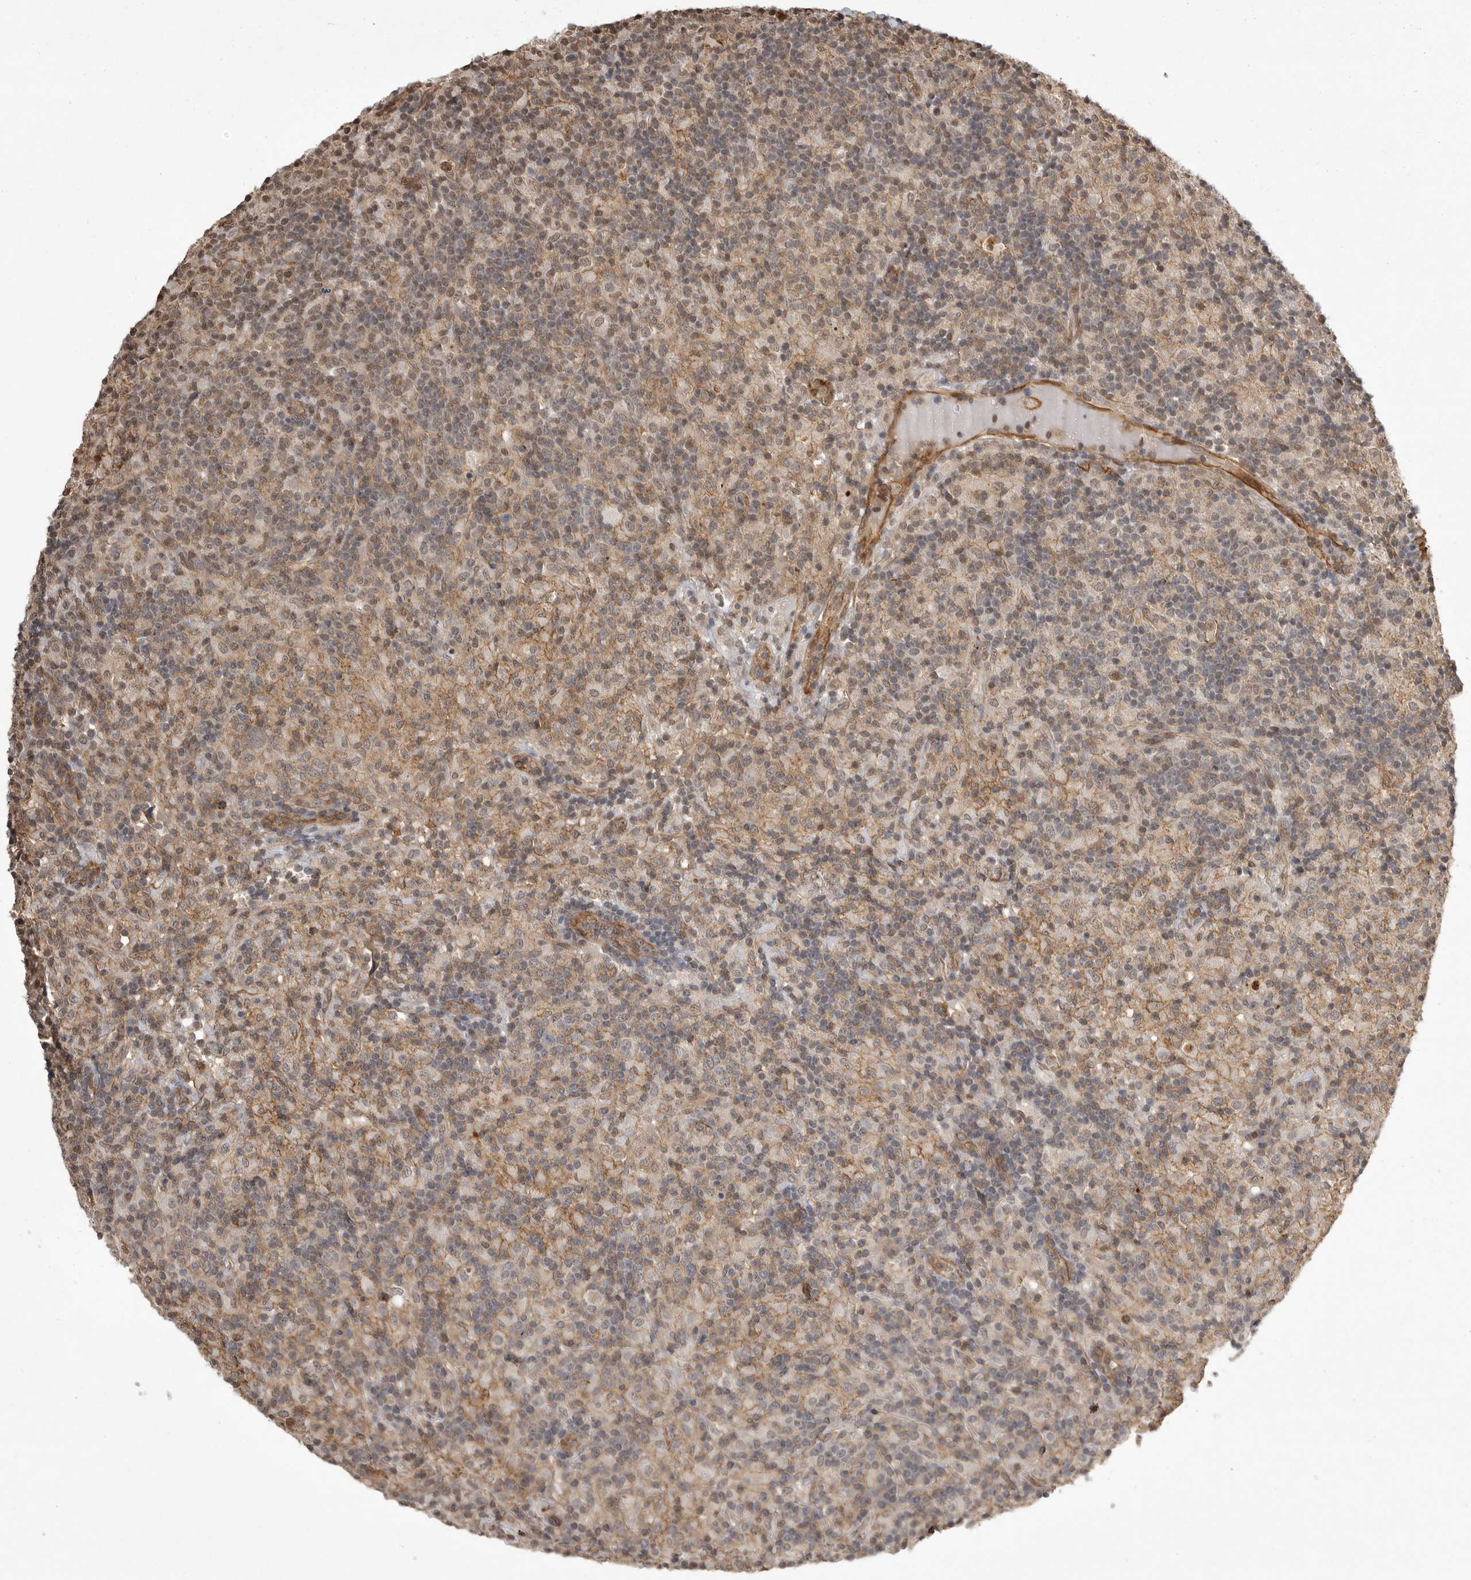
{"staining": {"intensity": "weak", "quantity": "<25%", "location": "cytoplasmic/membranous"}, "tissue": "lymphoma", "cell_type": "Tumor cells", "image_type": "cancer", "snomed": [{"axis": "morphology", "description": "Hodgkin's disease, NOS"}, {"axis": "topography", "description": "Lymph node"}], "caption": "Immunohistochemical staining of human Hodgkin's disease exhibits no significant expression in tumor cells.", "gene": "NECTIN1", "patient": {"sex": "male", "age": 70}}